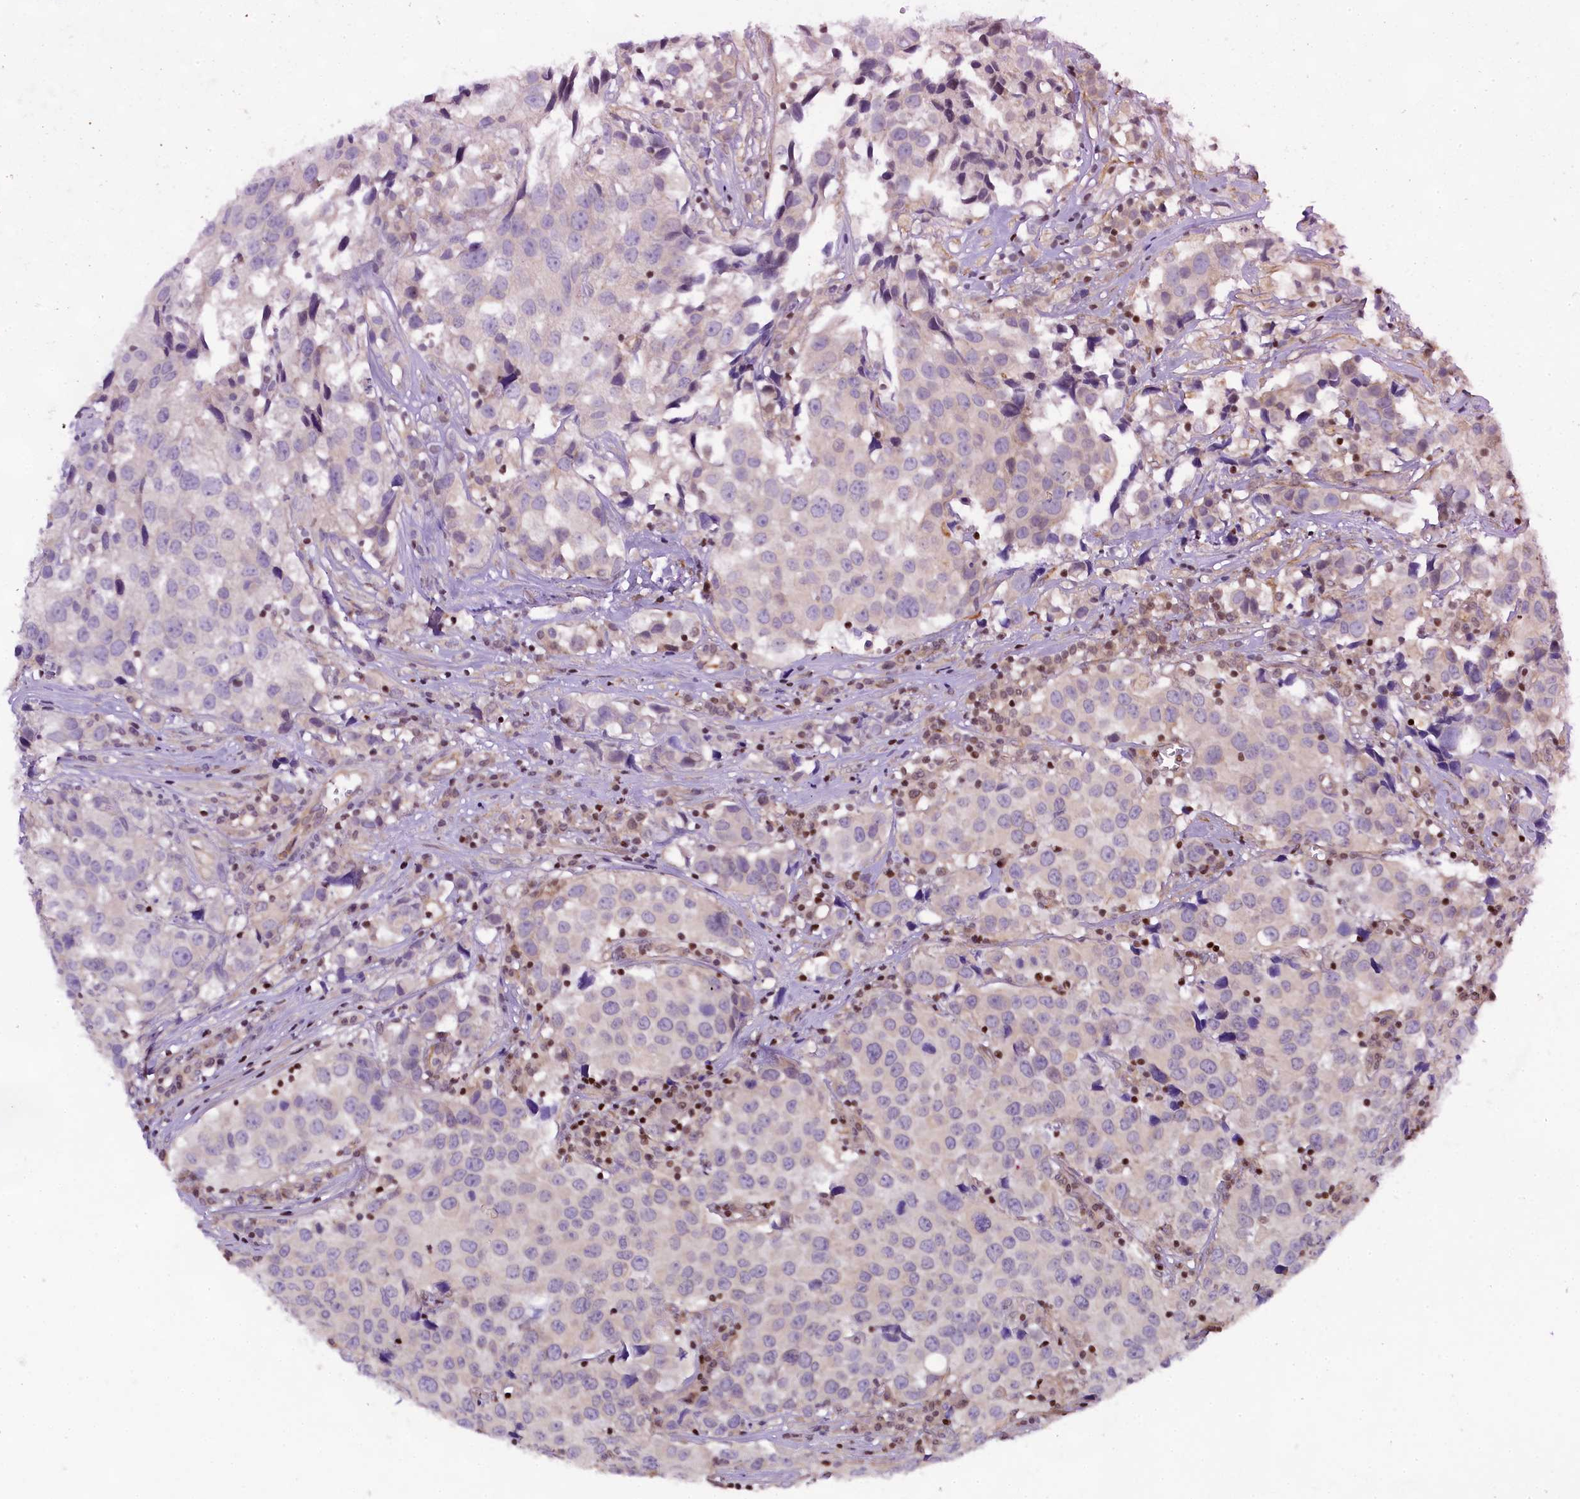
{"staining": {"intensity": "negative", "quantity": "none", "location": "none"}, "tissue": "urothelial cancer", "cell_type": "Tumor cells", "image_type": "cancer", "snomed": [{"axis": "morphology", "description": "Urothelial carcinoma, High grade"}, {"axis": "topography", "description": "Urinary bladder"}], "caption": "An immunohistochemistry histopathology image of urothelial cancer is shown. There is no staining in tumor cells of urothelial cancer.", "gene": "SP4", "patient": {"sex": "female", "age": 75}}